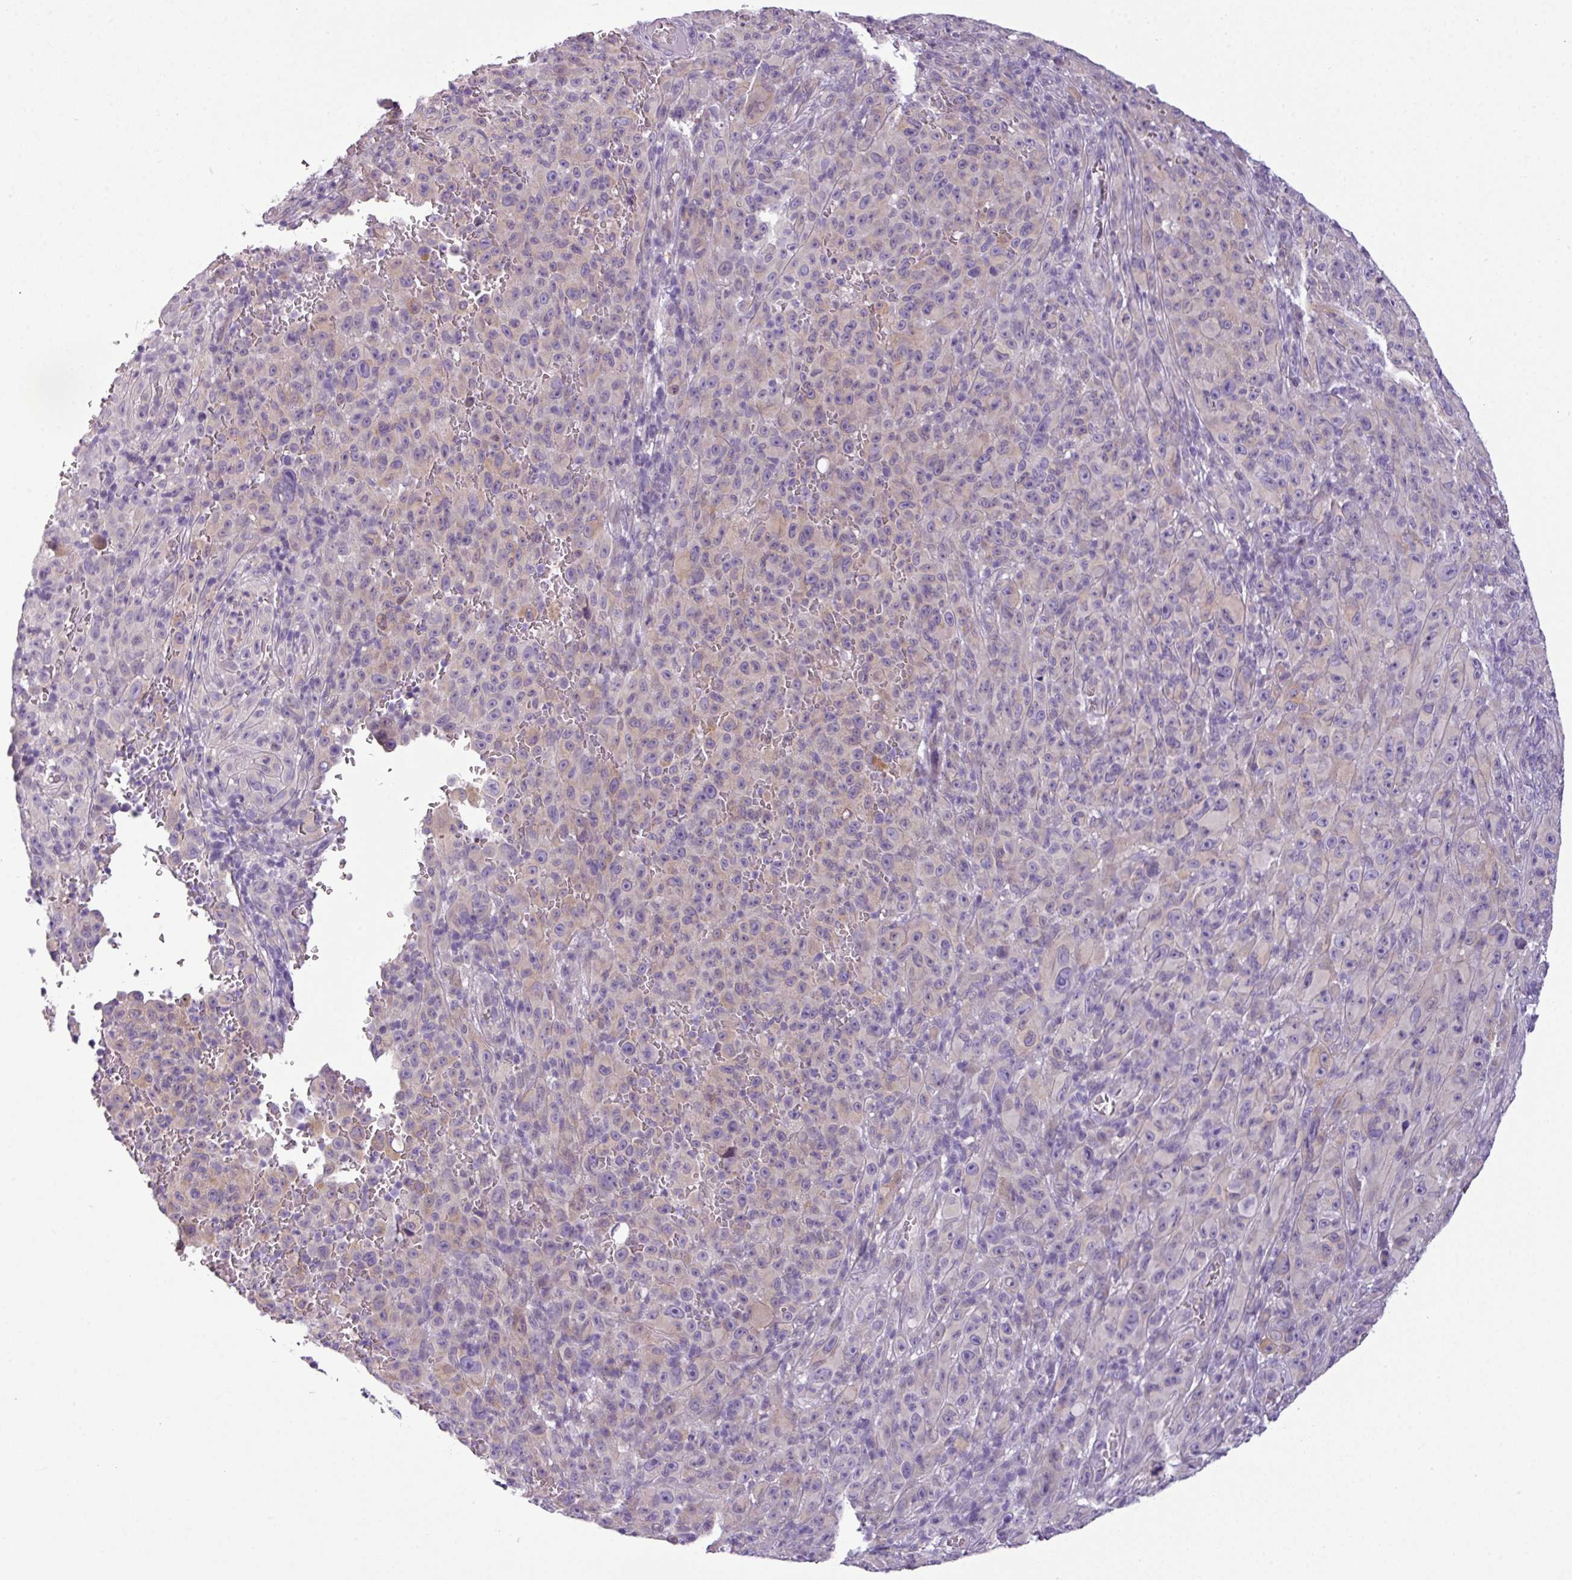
{"staining": {"intensity": "weak", "quantity": ">75%", "location": "cytoplasmic/membranous"}, "tissue": "melanoma", "cell_type": "Tumor cells", "image_type": "cancer", "snomed": [{"axis": "morphology", "description": "Malignant melanoma, NOS"}, {"axis": "topography", "description": "Skin"}], "caption": "Malignant melanoma stained with a protein marker demonstrates weak staining in tumor cells.", "gene": "TOR1AIP2", "patient": {"sex": "female", "age": 82}}